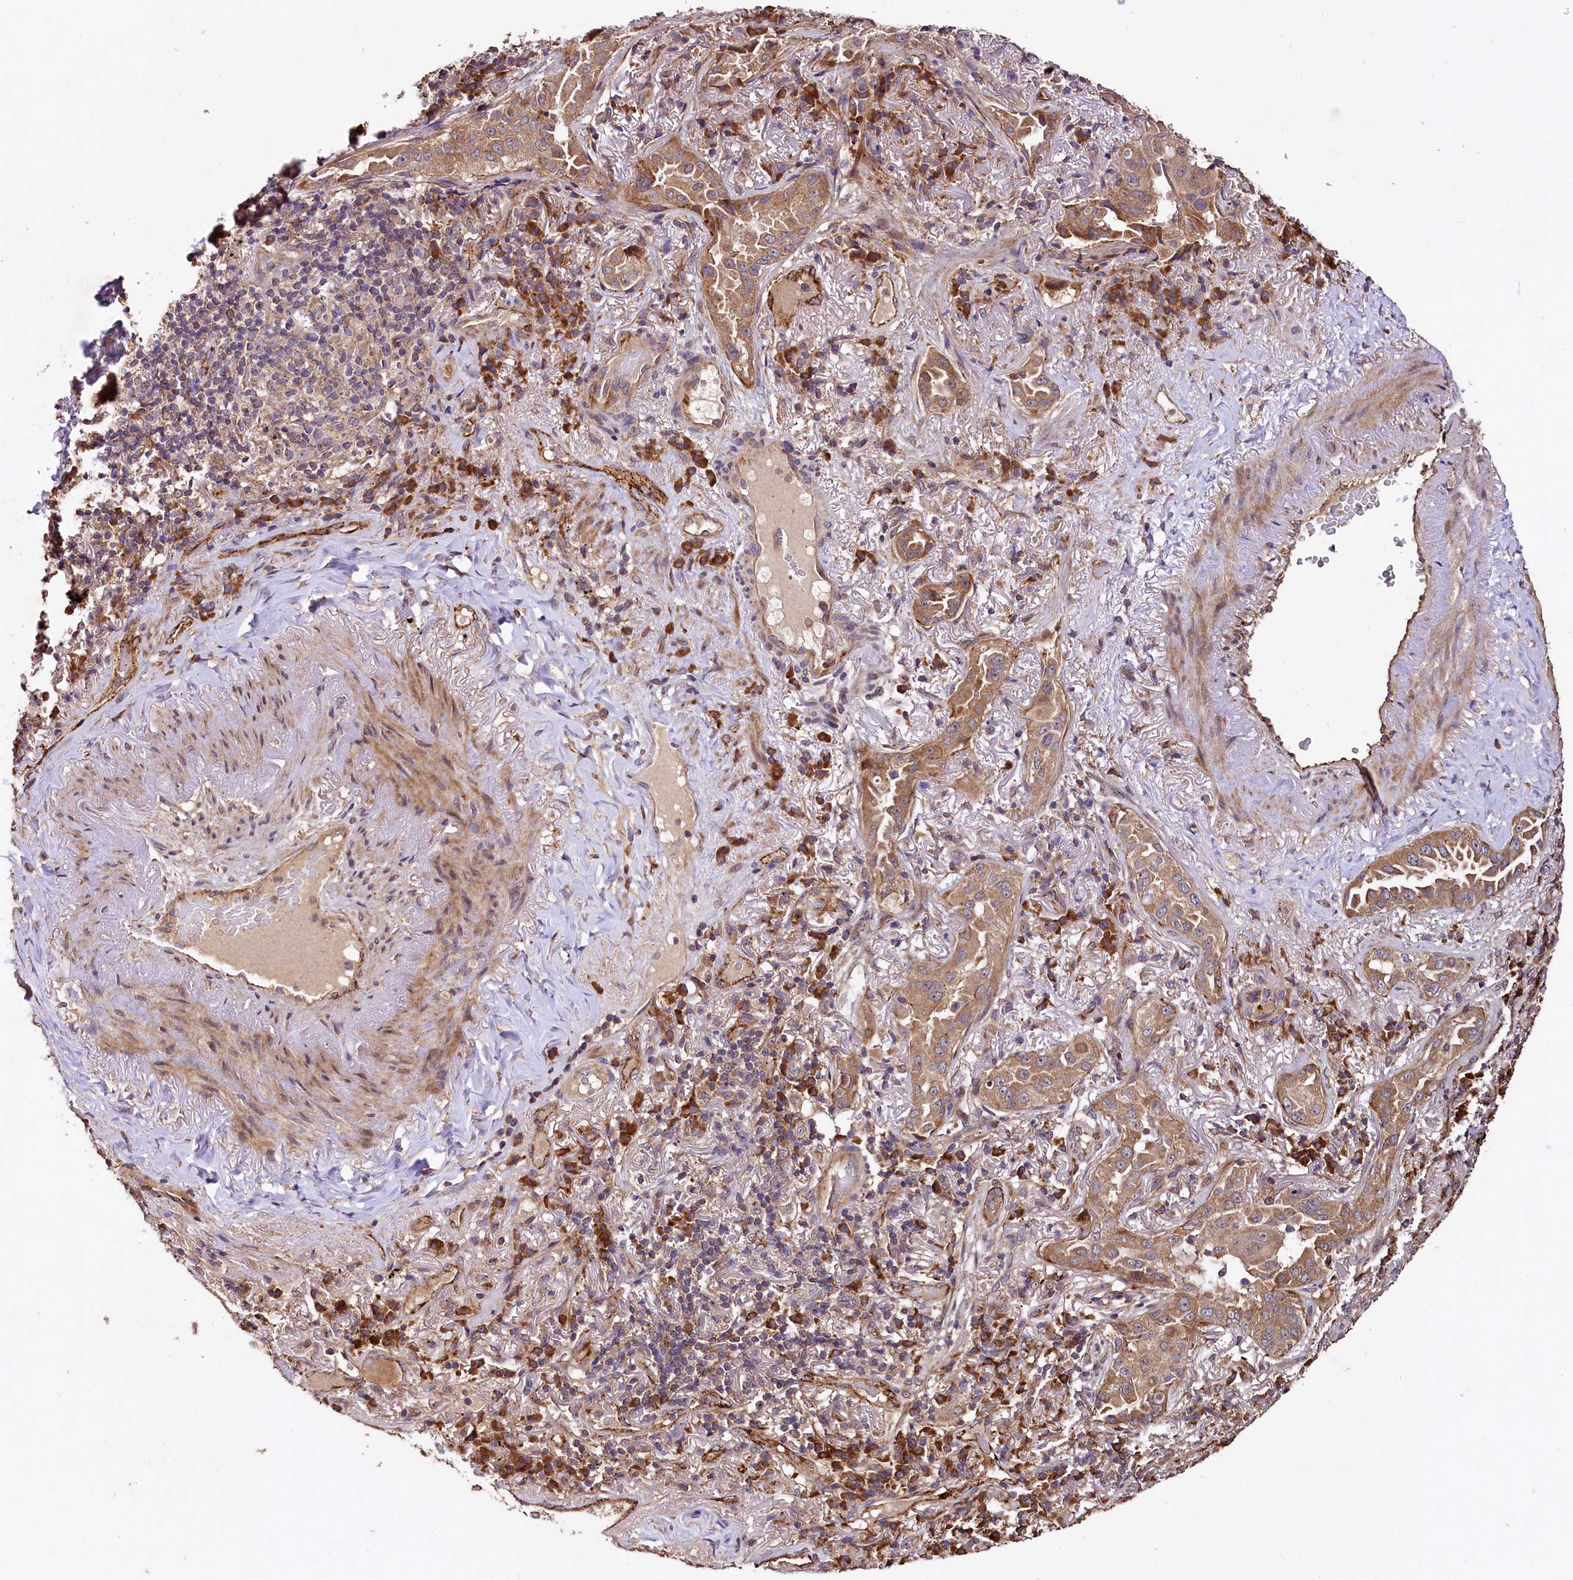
{"staining": {"intensity": "moderate", "quantity": ">75%", "location": "cytoplasmic/membranous"}, "tissue": "lung cancer", "cell_type": "Tumor cells", "image_type": "cancer", "snomed": [{"axis": "morphology", "description": "Adenocarcinoma, NOS"}, {"axis": "topography", "description": "Lung"}], "caption": "This photomicrograph reveals immunohistochemistry (IHC) staining of lung cancer, with medium moderate cytoplasmic/membranous positivity in about >75% of tumor cells.", "gene": "RASSF1", "patient": {"sex": "female", "age": 69}}